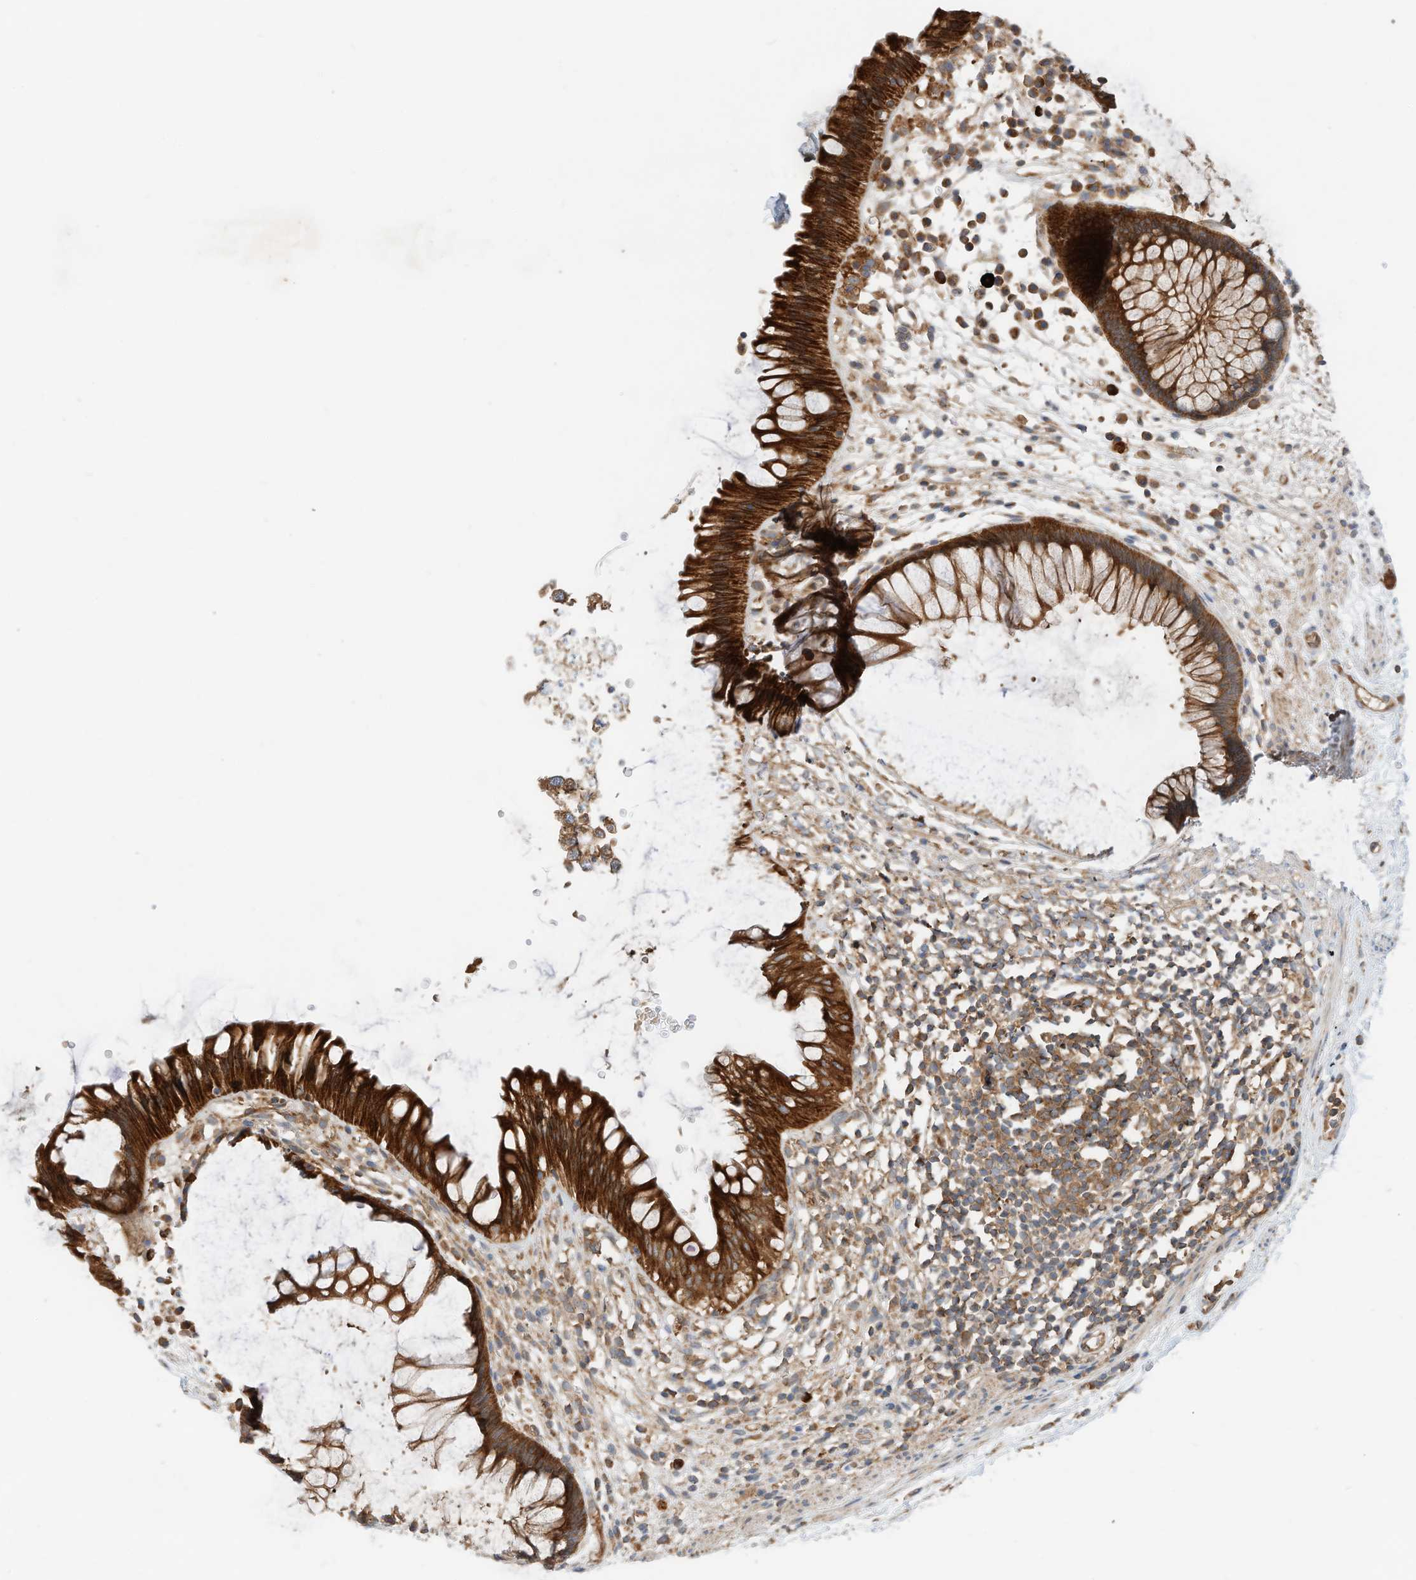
{"staining": {"intensity": "strong", "quantity": ">75%", "location": "cytoplasmic/membranous"}, "tissue": "rectum", "cell_type": "Glandular cells", "image_type": "normal", "snomed": [{"axis": "morphology", "description": "Normal tissue, NOS"}, {"axis": "topography", "description": "Rectum"}], "caption": "DAB (3,3'-diaminobenzidine) immunohistochemical staining of normal rectum shows strong cytoplasmic/membranous protein positivity in approximately >75% of glandular cells. (DAB IHC with brightfield microscopy, high magnification).", "gene": "CPAMD8", "patient": {"sex": "male", "age": 51}}